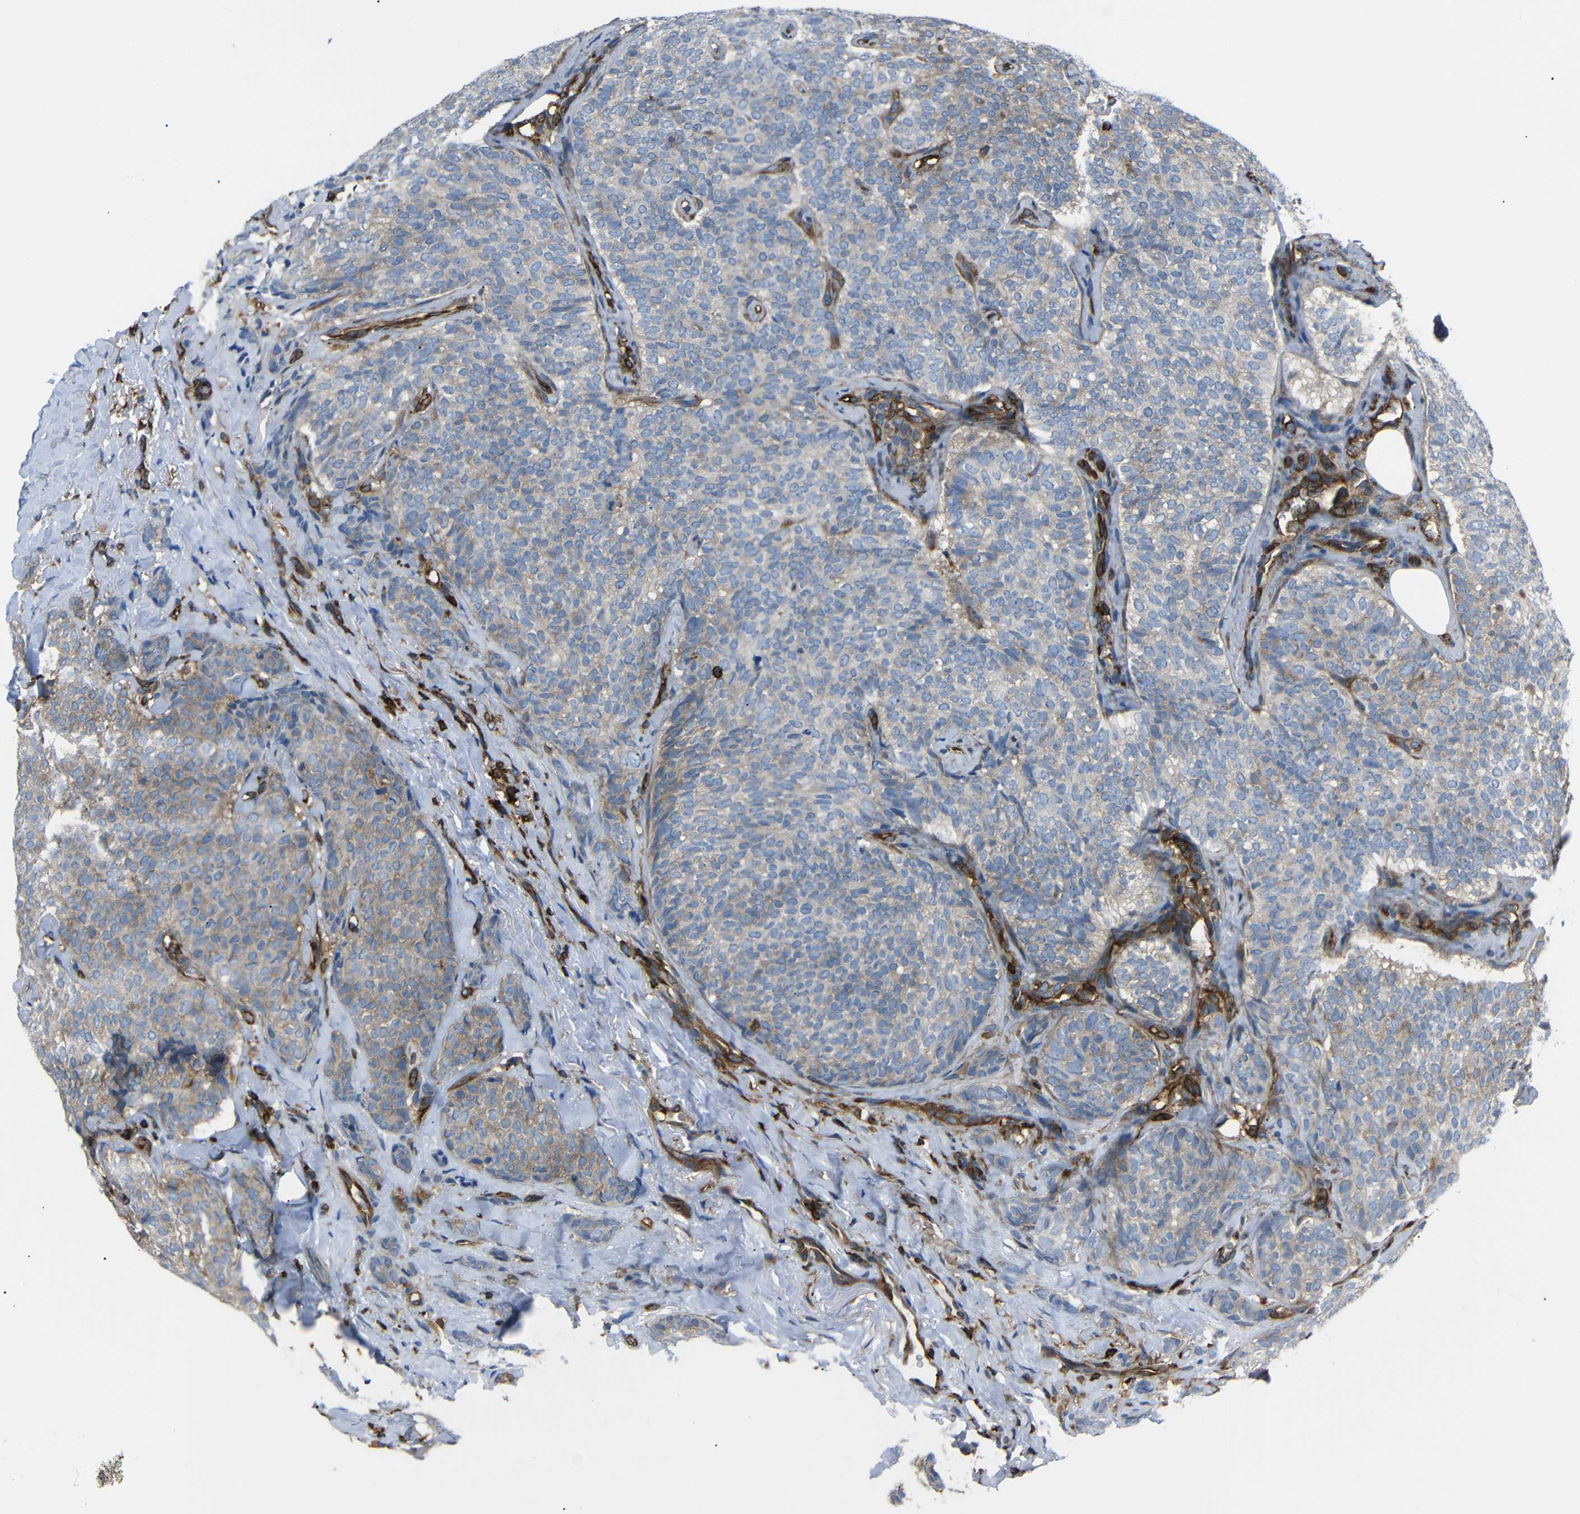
{"staining": {"intensity": "weak", "quantity": ">75%", "location": "cytoplasmic/membranous"}, "tissue": "breast cancer", "cell_type": "Tumor cells", "image_type": "cancer", "snomed": [{"axis": "morphology", "description": "Lobular carcinoma"}, {"axis": "topography", "description": "Skin"}, {"axis": "topography", "description": "Breast"}], "caption": "Human breast cancer stained for a protein (brown) displays weak cytoplasmic/membranous positive positivity in about >75% of tumor cells.", "gene": "ARHGEF1", "patient": {"sex": "female", "age": 46}}